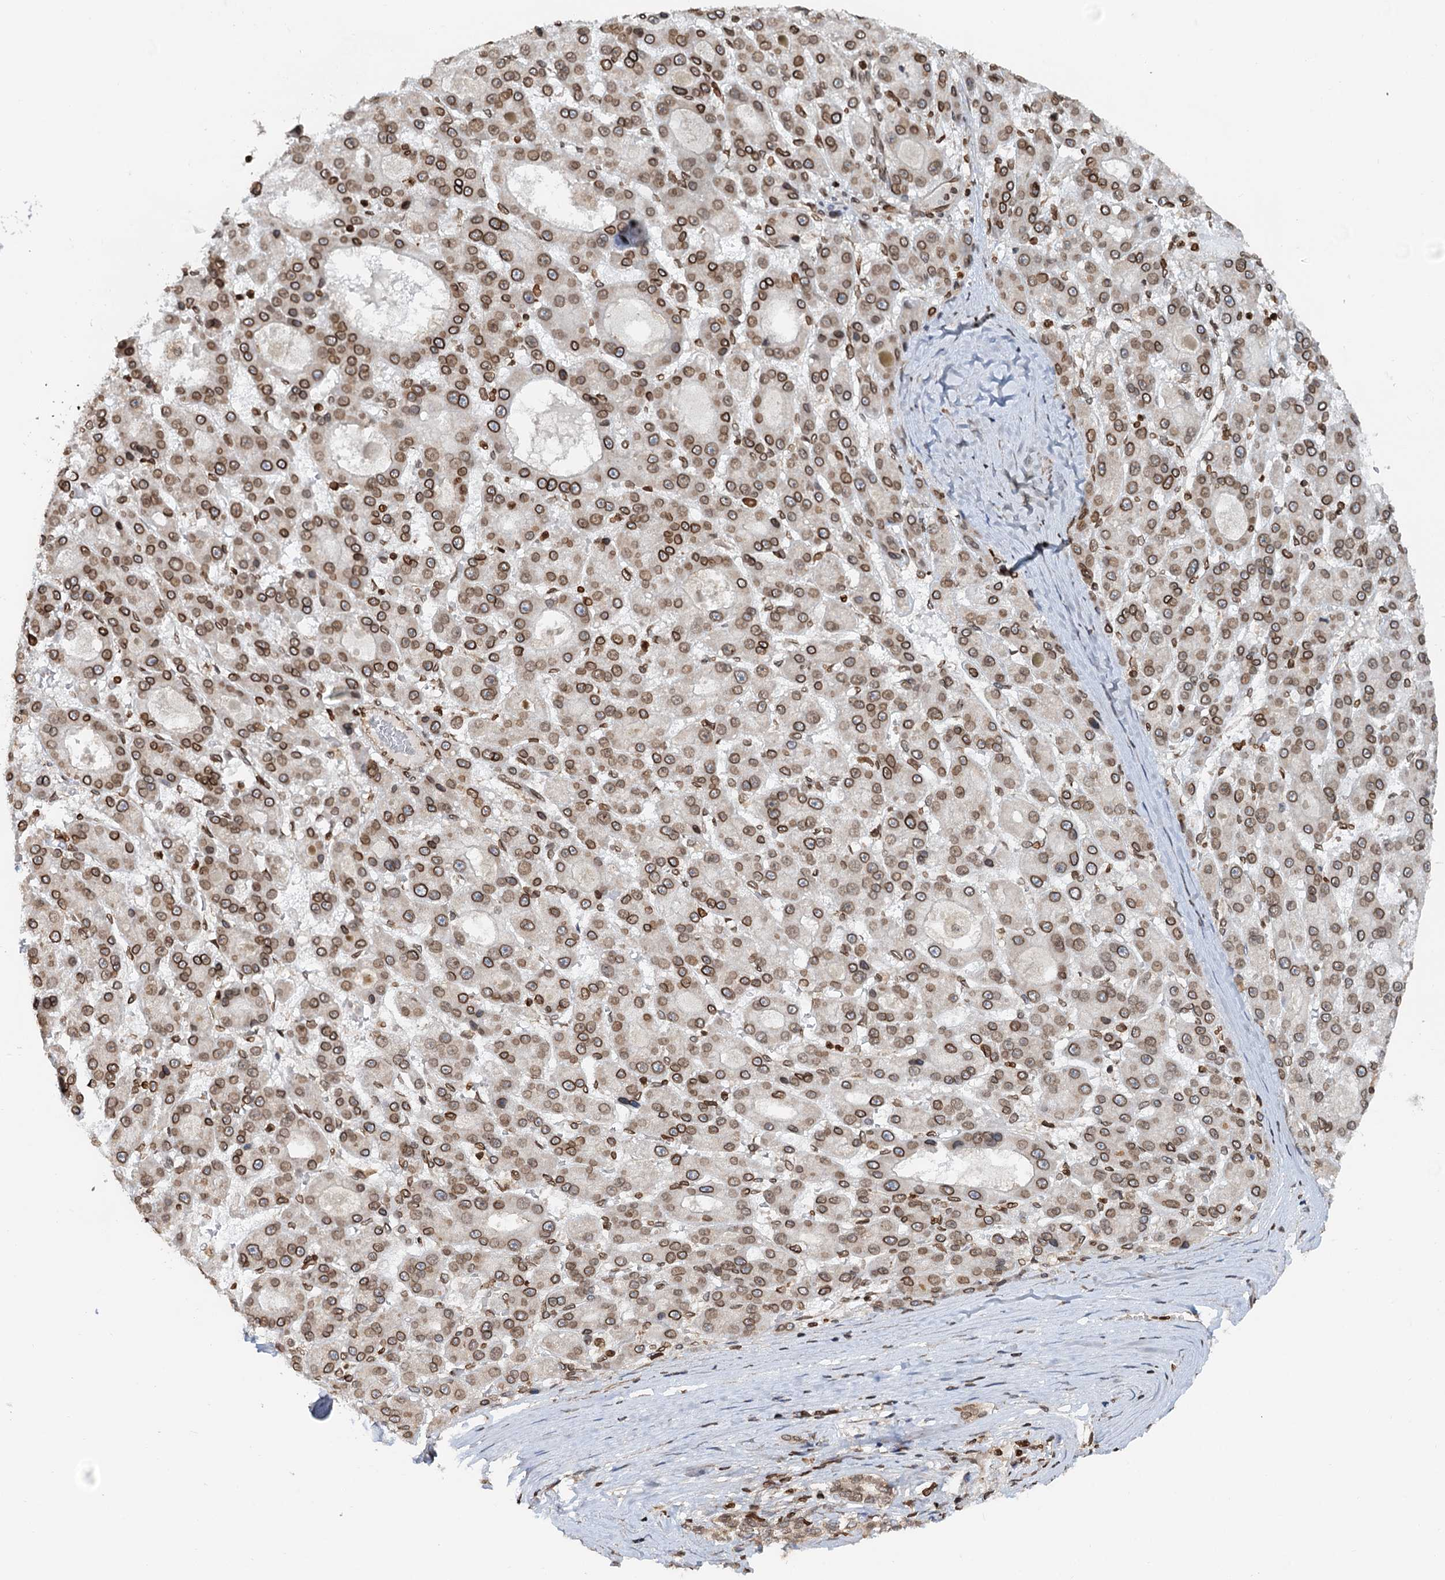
{"staining": {"intensity": "strong", "quantity": ">75%", "location": "cytoplasmic/membranous,nuclear"}, "tissue": "liver cancer", "cell_type": "Tumor cells", "image_type": "cancer", "snomed": [{"axis": "morphology", "description": "Carcinoma, Hepatocellular, NOS"}, {"axis": "topography", "description": "Liver"}], "caption": "Protein analysis of liver hepatocellular carcinoma tissue displays strong cytoplasmic/membranous and nuclear expression in about >75% of tumor cells.", "gene": "ZC3H13", "patient": {"sex": "male", "age": 70}}